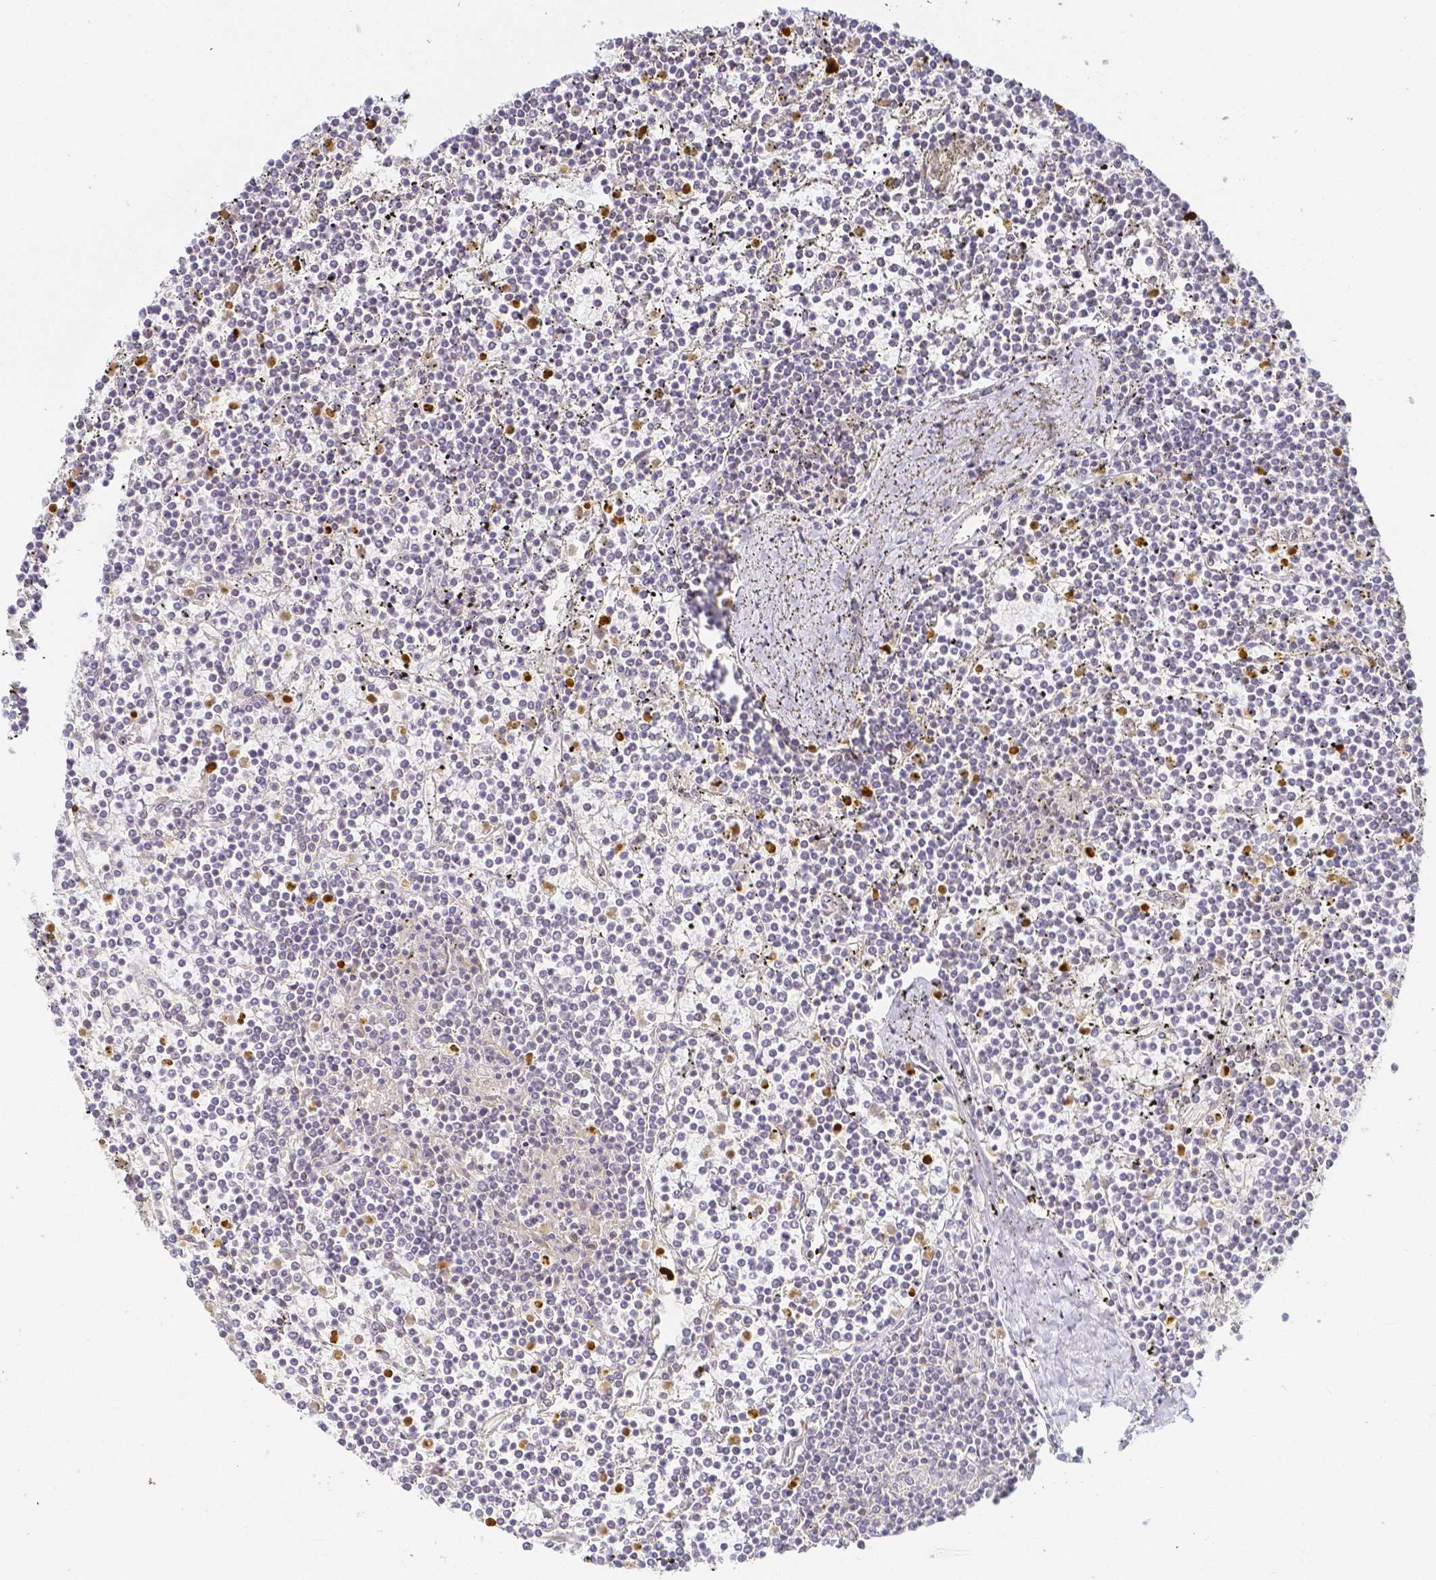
{"staining": {"intensity": "negative", "quantity": "none", "location": "none"}, "tissue": "lymphoma", "cell_type": "Tumor cells", "image_type": "cancer", "snomed": [{"axis": "morphology", "description": "Malignant lymphoma, non-Hodgkin's type, Low grade"}, {"axis": "topography", "description": "Spleen"}], "caption": "Human lymphoma stained for a protein using IHC displays no staining in tumor cells.", "gene": "KCNH1", "patient": {"sex": "female", "age": 19}}